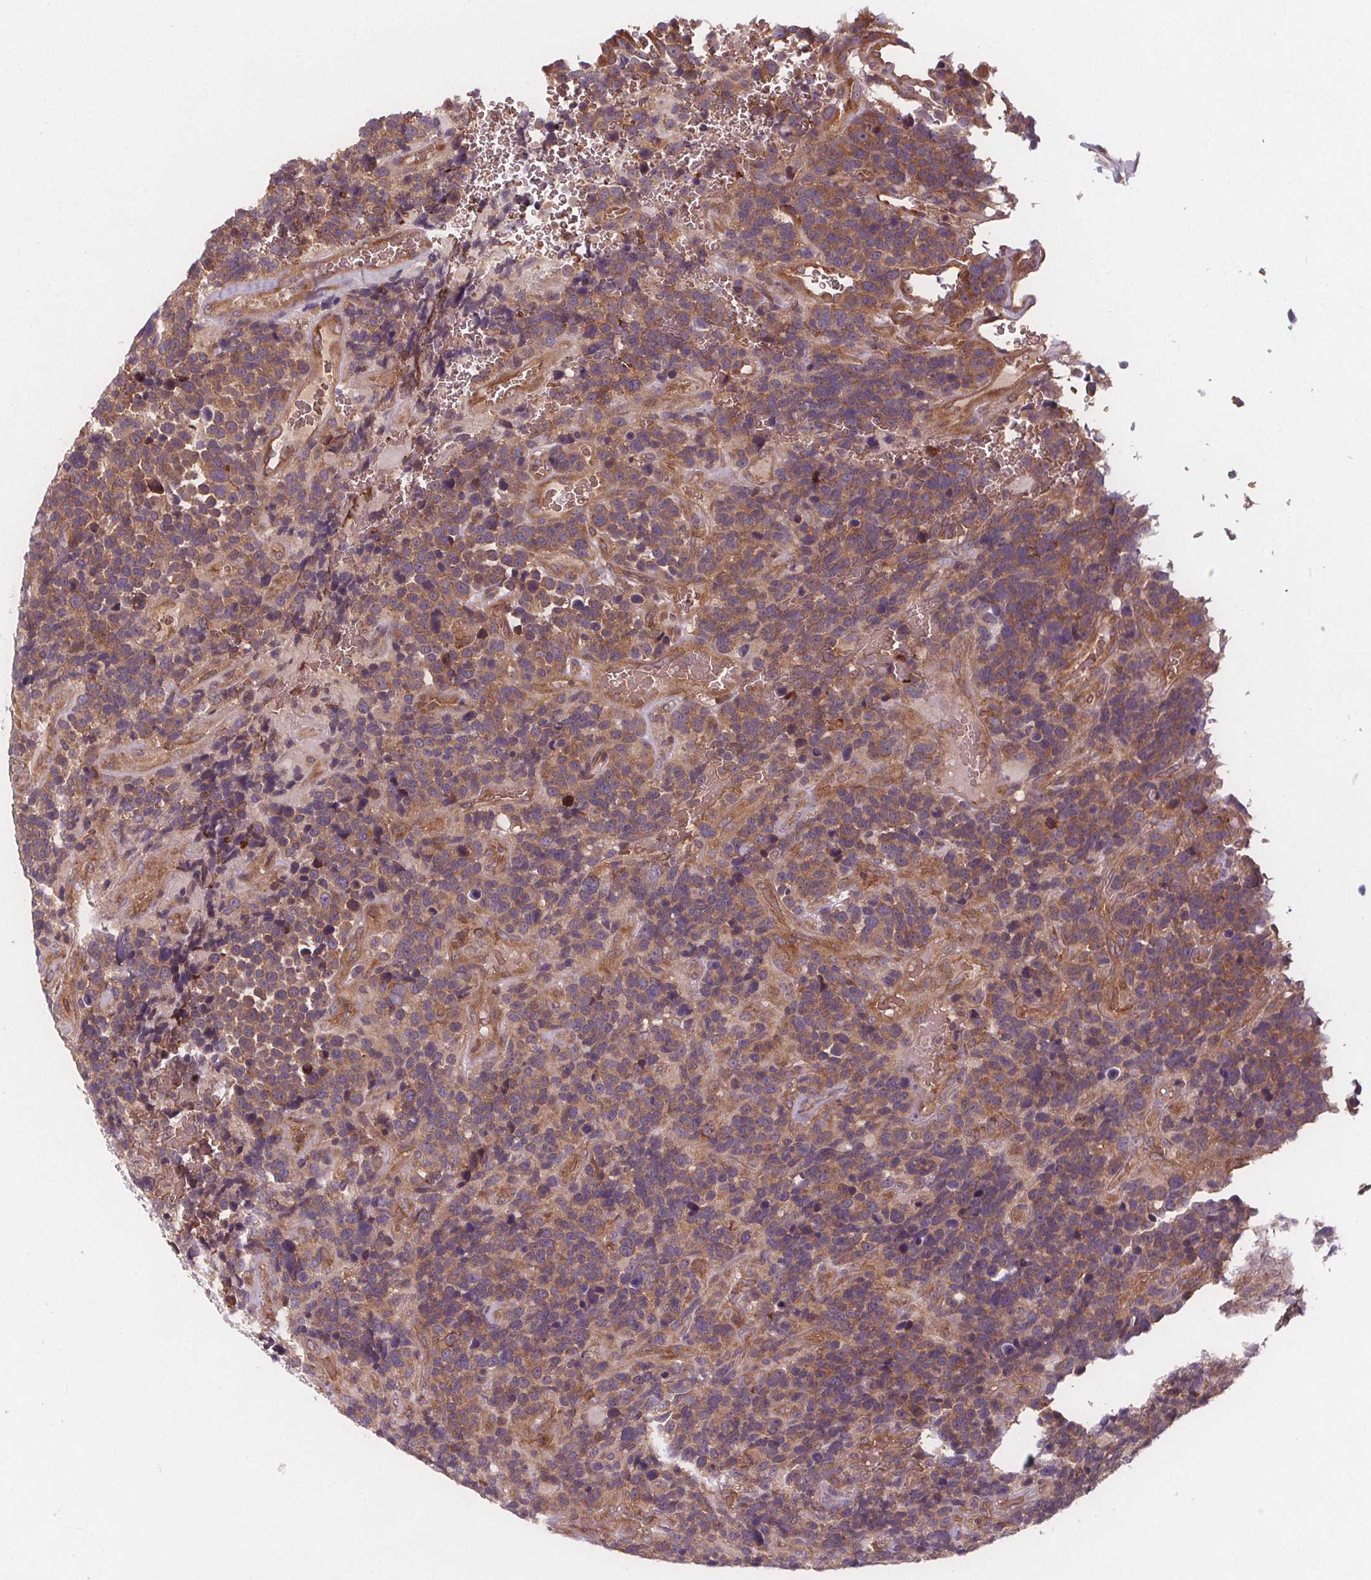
{"staining": {"intensity": "moderate", "quantity": "25%-75%", "location": "cytoplasmic/membranous"}, "tissue": "glioma", "cell_type": "Tumor cells", "image_type": "cancer", "snomed": [{"axis": "morphology", "description": "Glioma, malignant, High grade"}, {"axis": "topography", "description": "Brain"}], "caption": "A brown stain shows moderate cytoplasmic/membranous staining of a protein in glioma tumor cells.", "gene": "EIF3D", "patient": {"sex": "male", "age": 33}}